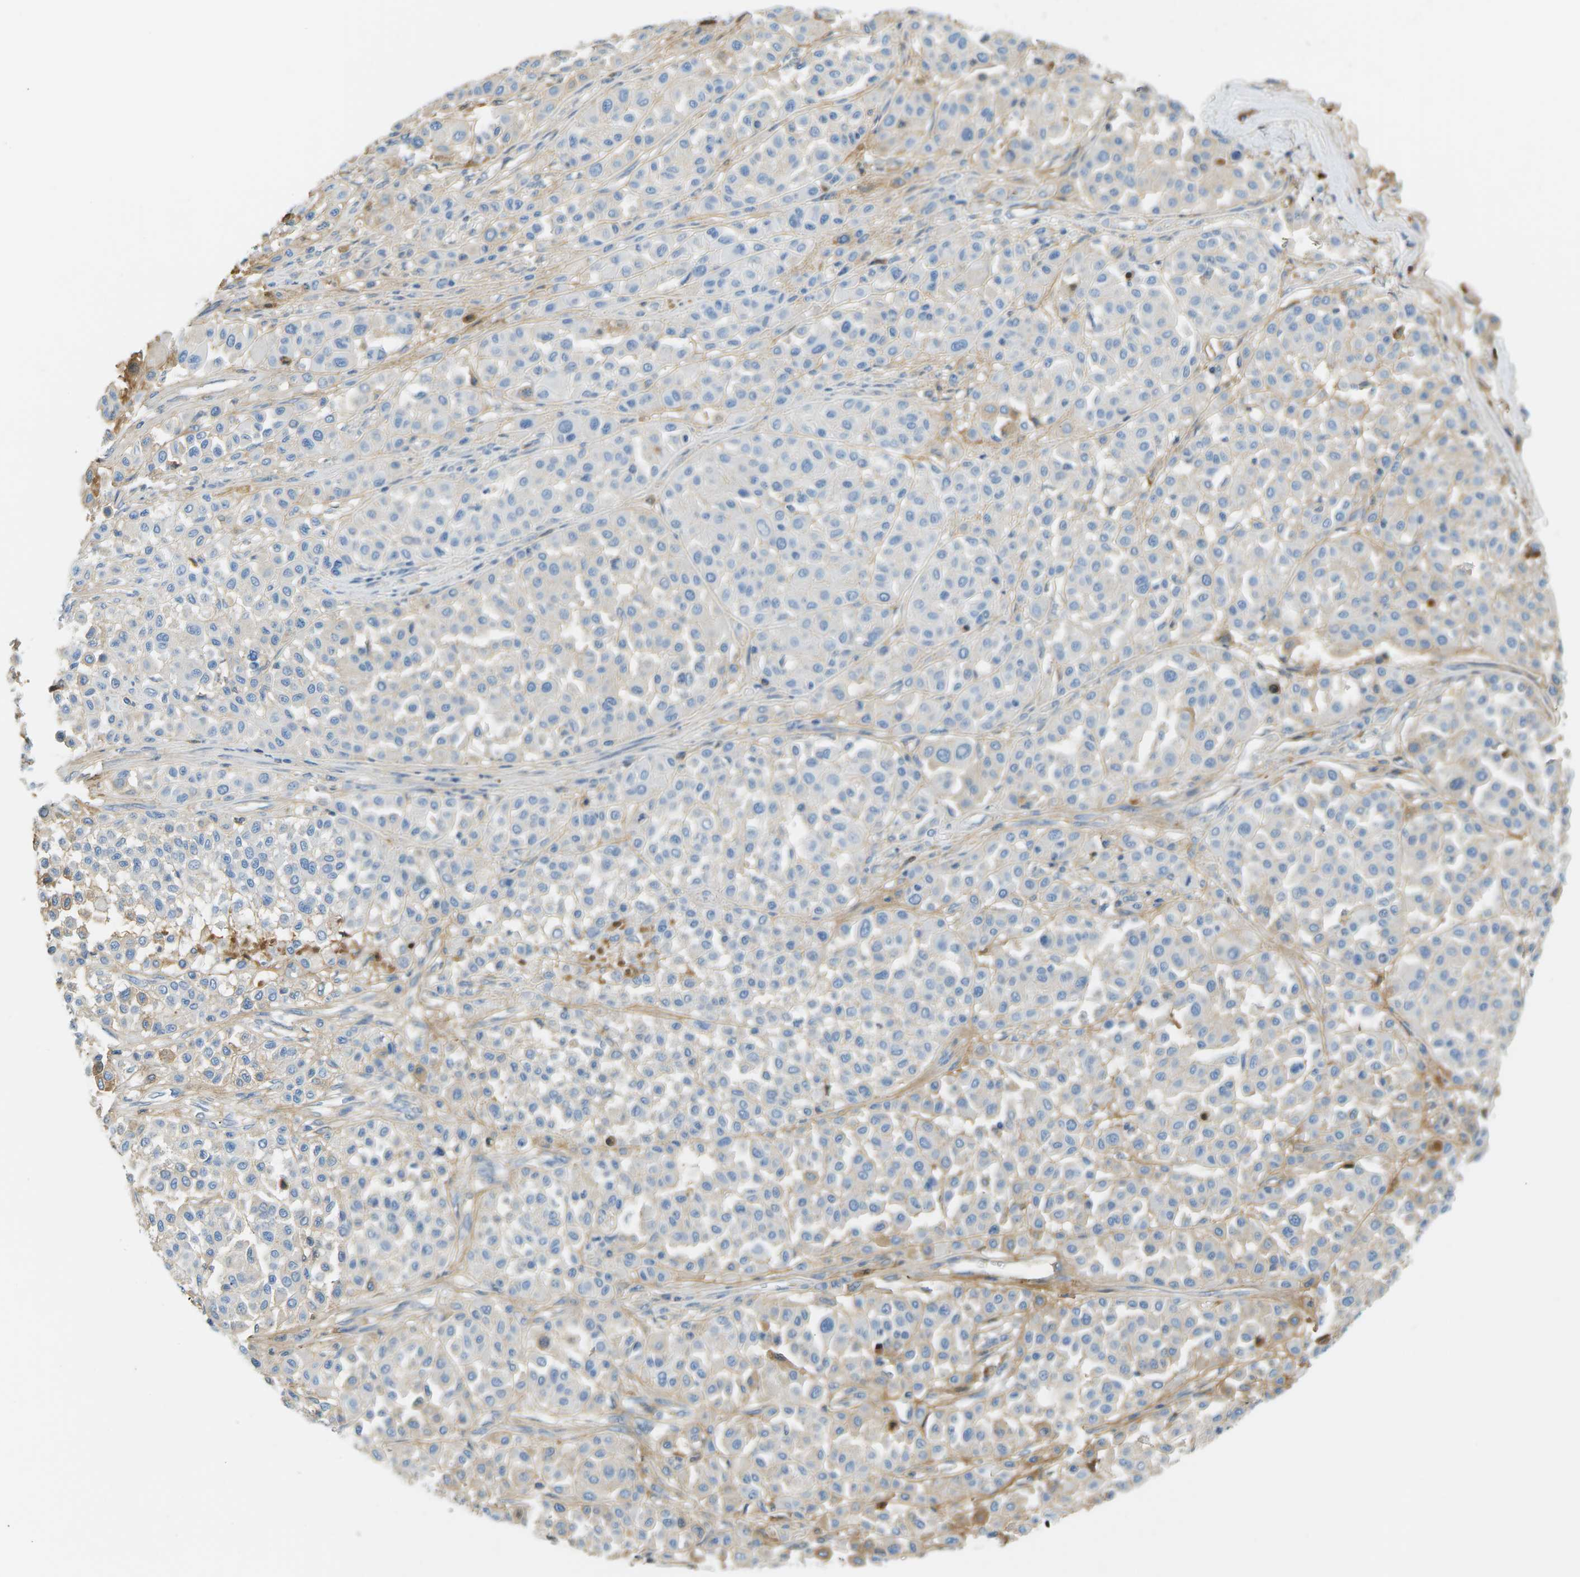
{"staining": {"intensity": "moderate", "quantity": "<25%", "location": "cytoplasmic/membranous"}, "tissue": "melanoma", "cell_type": "Tumor cells", "image_type": "cancer", "snomed": [{"axis": "morphology", "description": "Malignant melanoma, Metastatic site"}, {"axis": "topography", "description": "Soft tissue"}], "caption": "Melanoma was stained to show a protein in brown. There is low levels of moderate cytoplasmic/membranous positivity in about <25% of tumor cells. (DAB (3,3'-diaminobenzidine) IHC with brightfield microscopy, high magnification).", "gene": "CFI", "patient": {"sex": "male", "age": 41}}